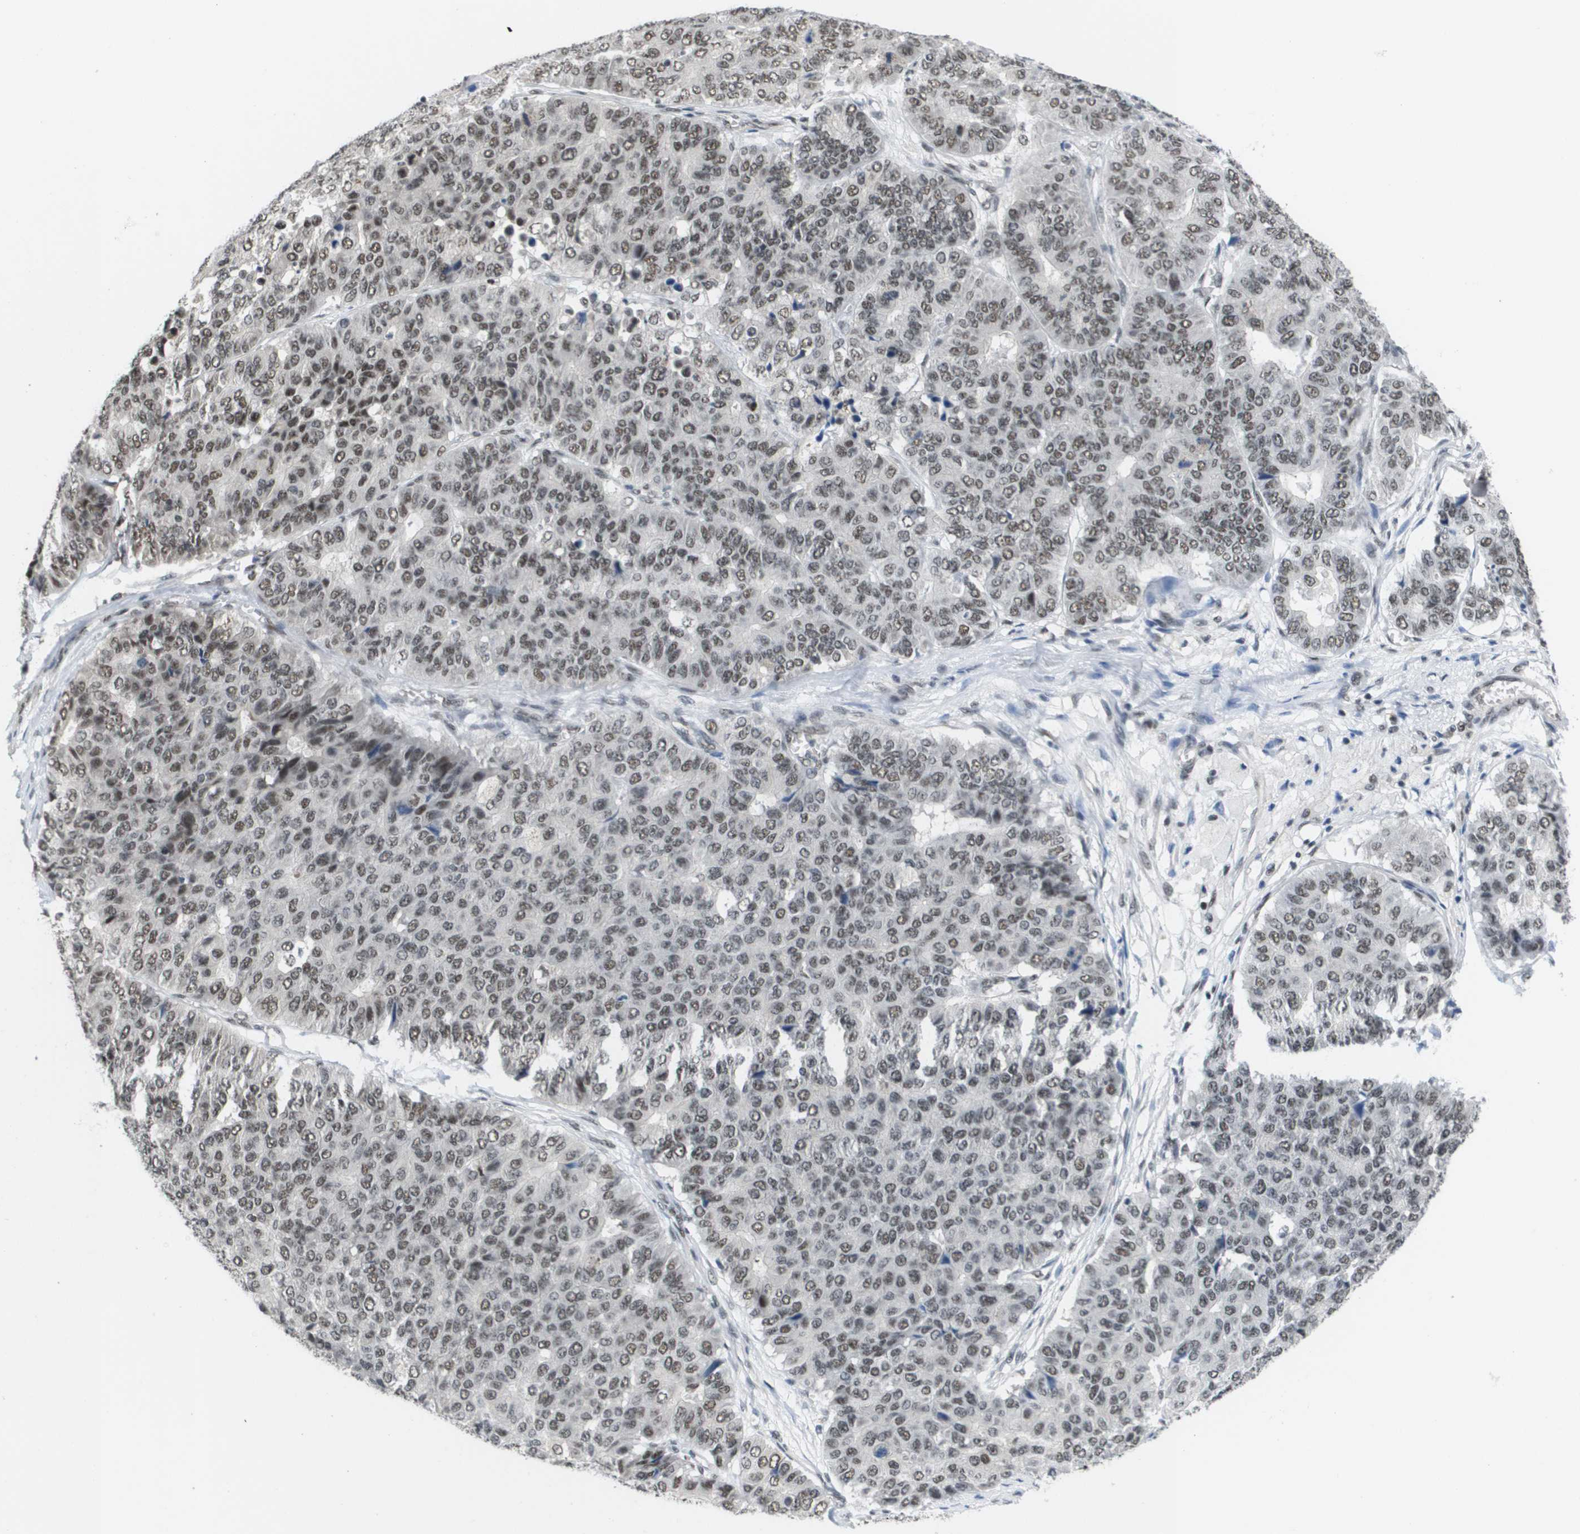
{"staining": {"intensity": "weak", "quantity": ">75%", "location": "nuclear"}, "tissue": "pancreatic cancer", "cell_type": "Tumor cells", "image_type": "cancer", "snomed": [{"axis": "morphology", "description": "Adenocarcinoma, NOS"}, {"axis": "topography", "description": "Pancreas"}], "caption": "Immunohistochemical staining of pancreatic cancer (adenocarcinoma) demonstrates low levels of weak nuclear protein positivity in about >75% of tumor cells.", "gene": "ISY1", "patient": {"sex": "male", "age": 50}}